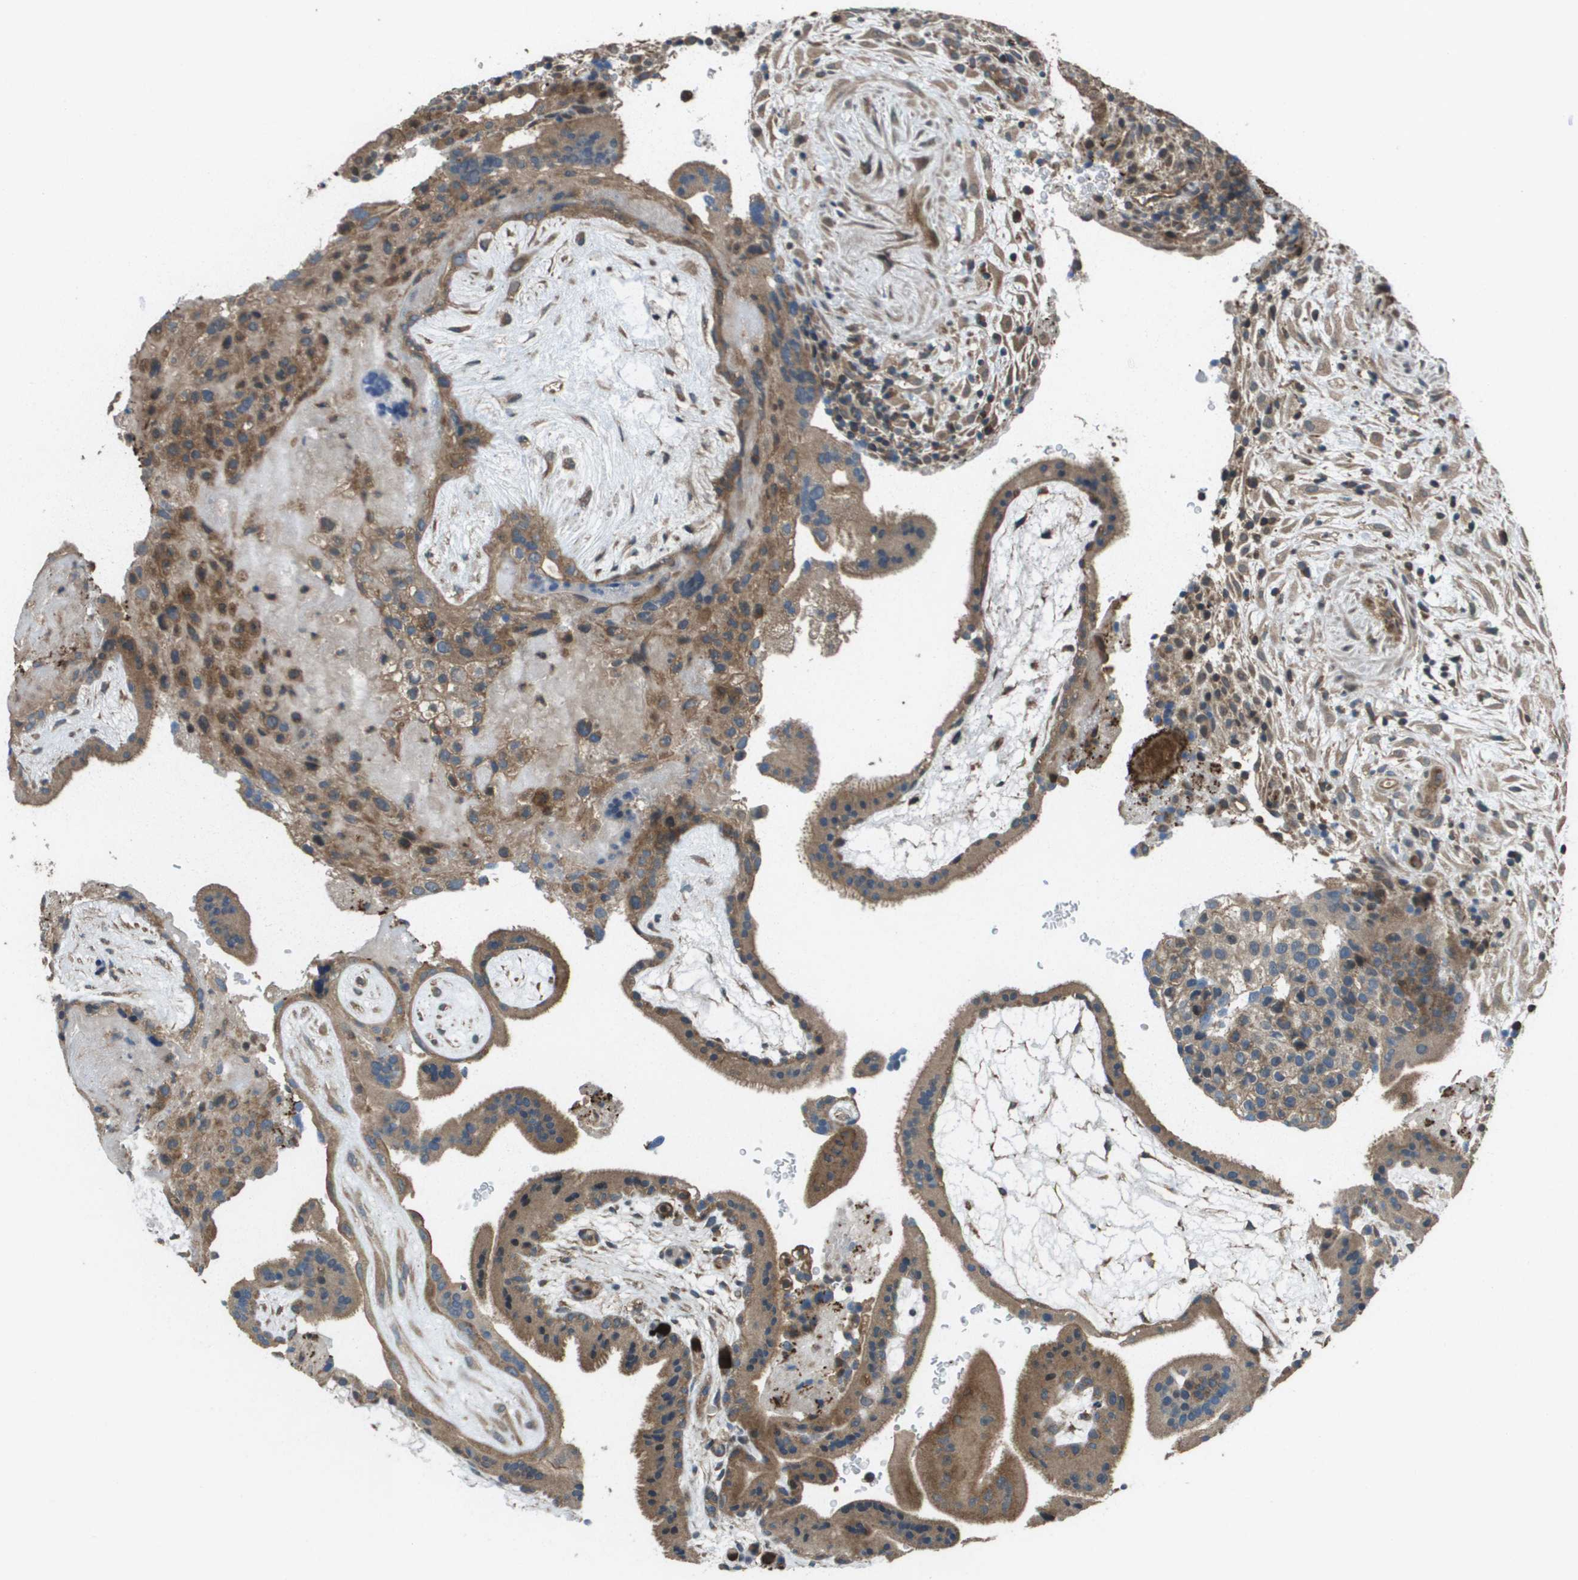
{"staining": {"intensity": "weak", "quantity": ">75%", "location": "cytoplasmic/membranous"}, "tissue": "placenta", "cell_type": "Decidual cells", "image_type": "normal", "snomed": [{"axis": "morphology", "description": "Normal tissue, NOS"}, {"axis": "topography", "description": "Placenta"}], "caption": "DAB immunohistochemical staining of normal placenta displays weak cytoplasmic/membranous protein expression in about >75% of decidual cells.", "gene": "PLPBP", "patient": {"sex": "female", "age": 19}}